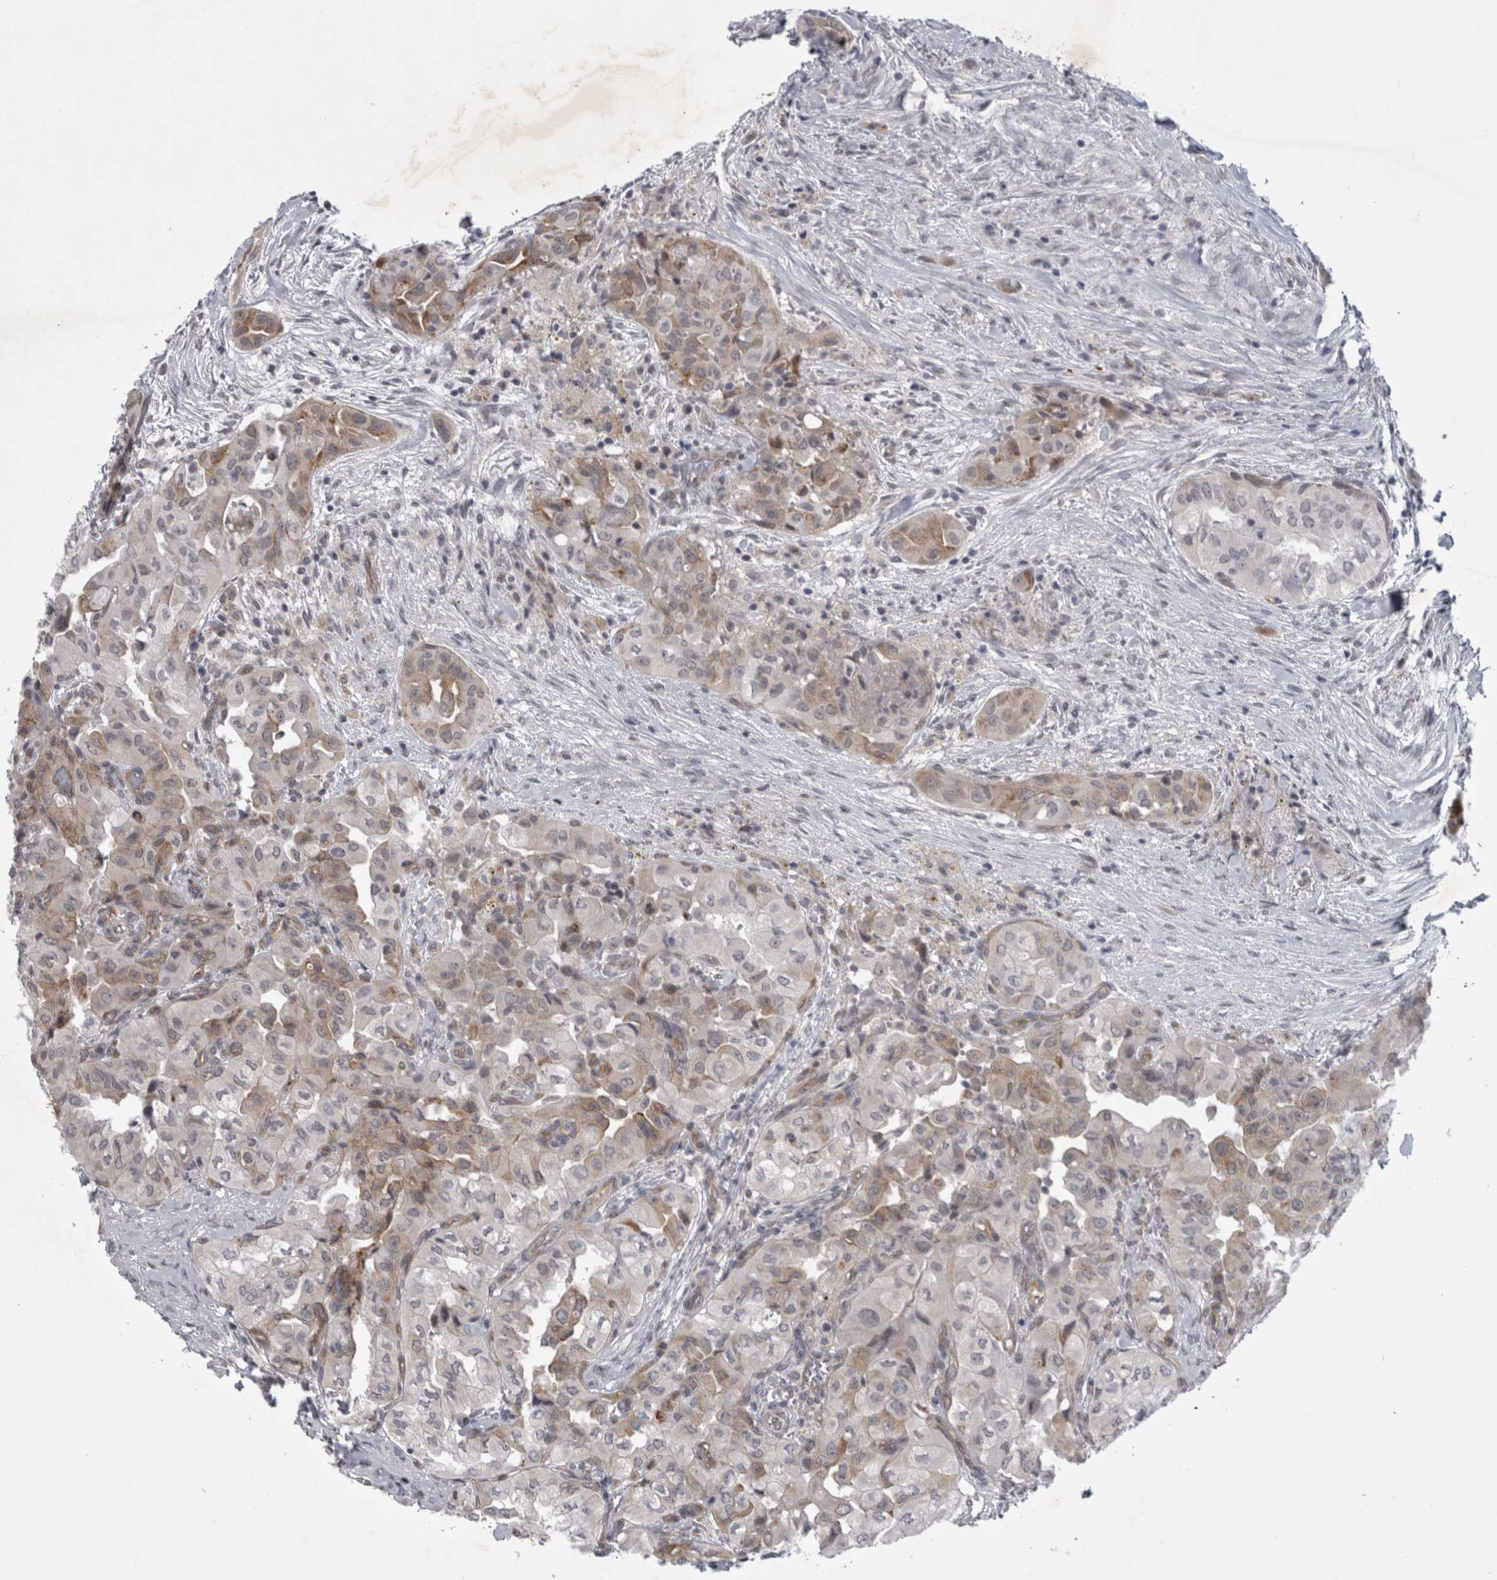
{"staining": {"intensity": "weak", "quantity": "25%-75%", "location": "cytoplasmic/membranous"}, "tissue": "thyroid cancer", "cell_type": "Tumor cells", "image_type": "cancer", "snomed": [{"axis": "morphology", "description": "Papillary adenocarcinoma, NOS"}, {"axis": "topography", "description": "Thyroid gland"}], "caption": "Immunohistochemistry (IHC) (DAB) staining of human thyroid papillary adenocarcinoma shows weak cytoplasmic/membranous protein positivity in approximately 25%-75% of tumor cells.", "gene": "PARP11", "patient": {"sex": "female", "age": 59}}